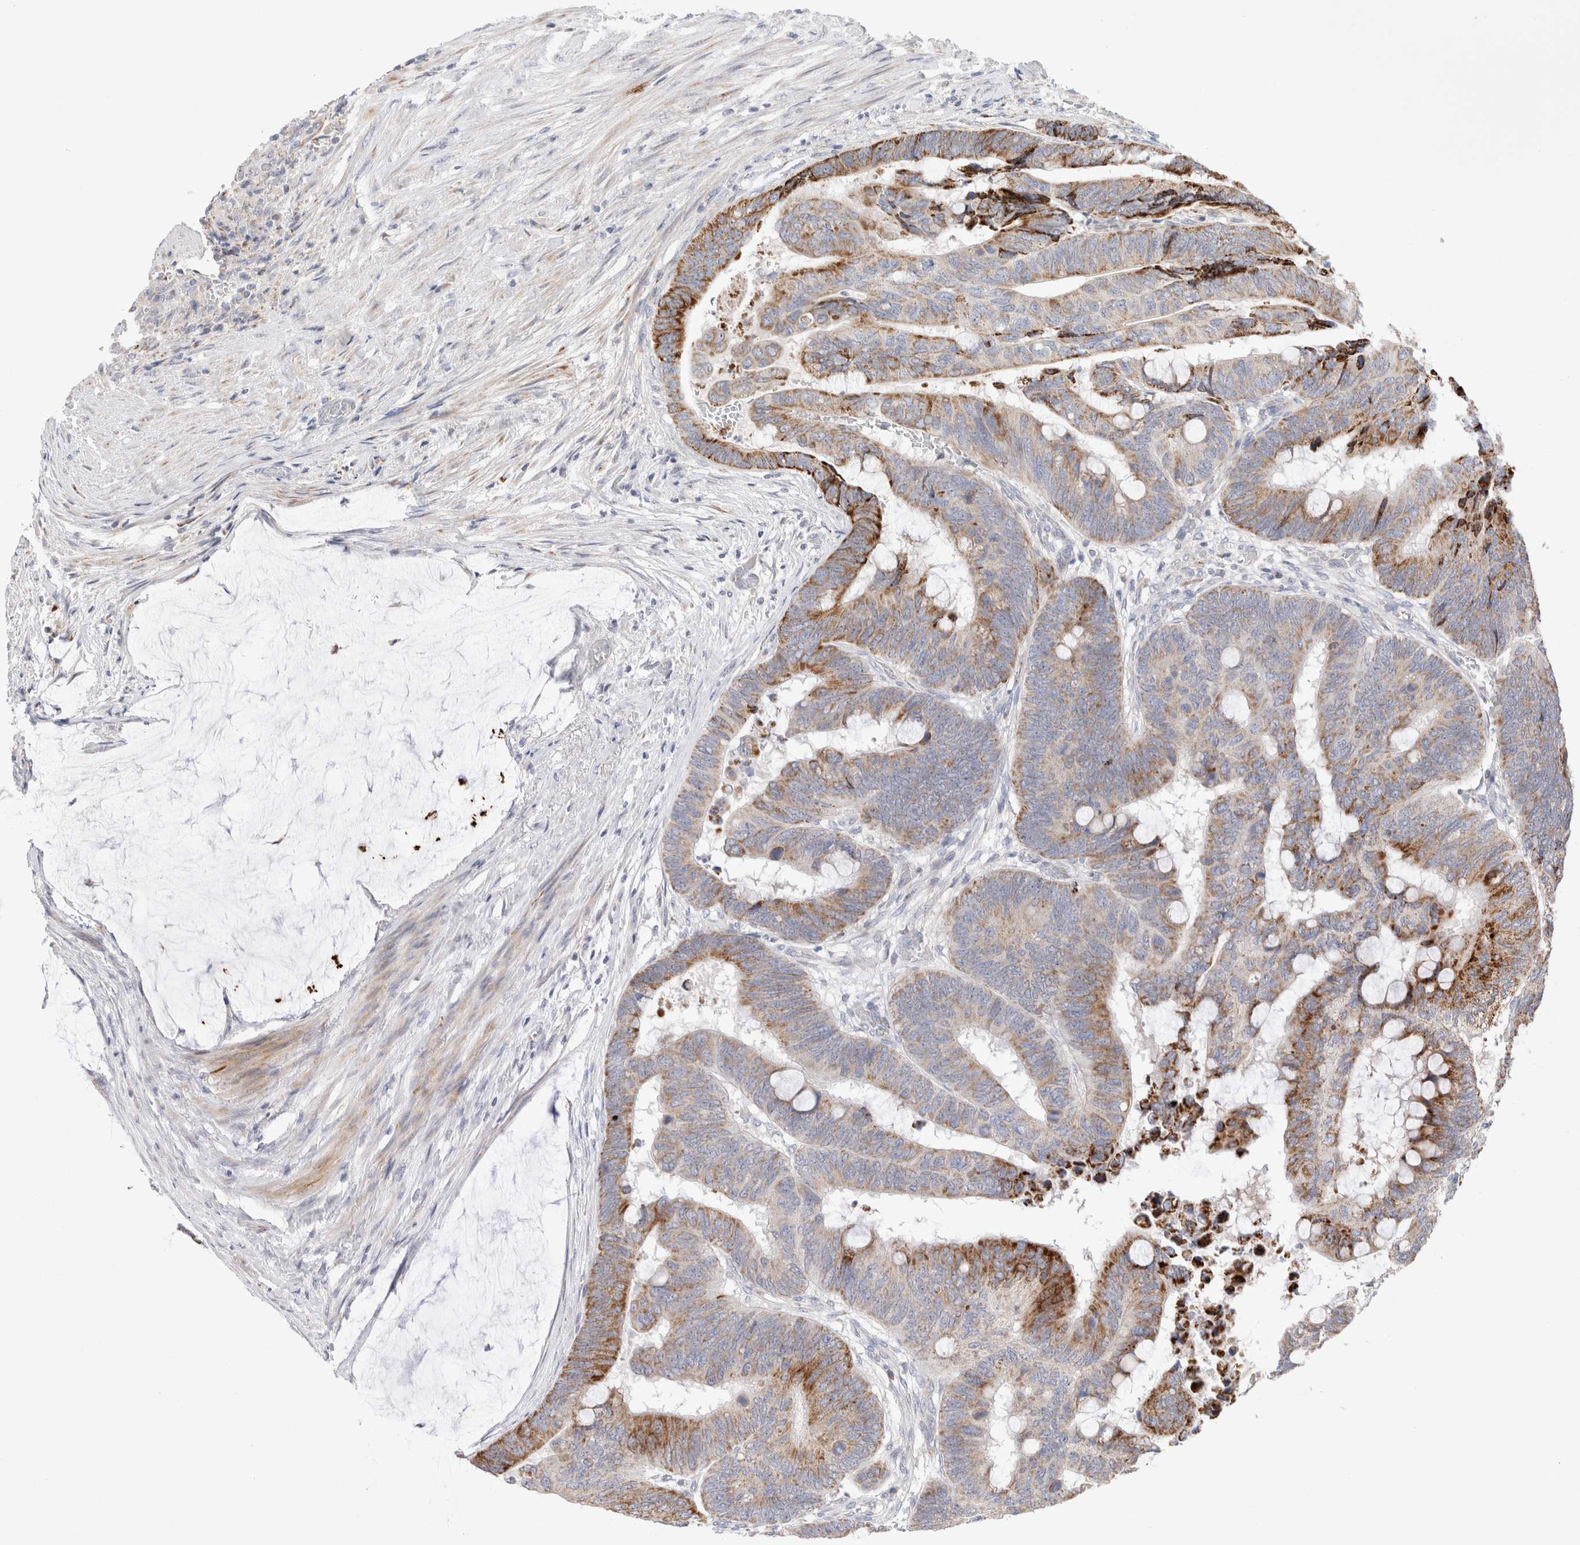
{"staining": {"intensity": "strong", "quantity": ">75%", "location": "cytoplasmic/membranous"}, "tissue": "colorectal cancer", "cell_type": "Tumor cells", "image_type": "cancer", "snomed": [{"axis": "morphology", "description": "Normal tissue, NOS"}, {"axis": "morphology", "description": "Adenocarcinoma, NOS"}, {"axis": "topography", "description": "Rectum"}], "caption": "Immunohistochemistry of human colorectal cancer reveals high levels of strong cytoplasmic/membranous positivity in about >75% of tumor cells.", "gene": "CHADL", "patient": {"sex": "male", "age": 92}}